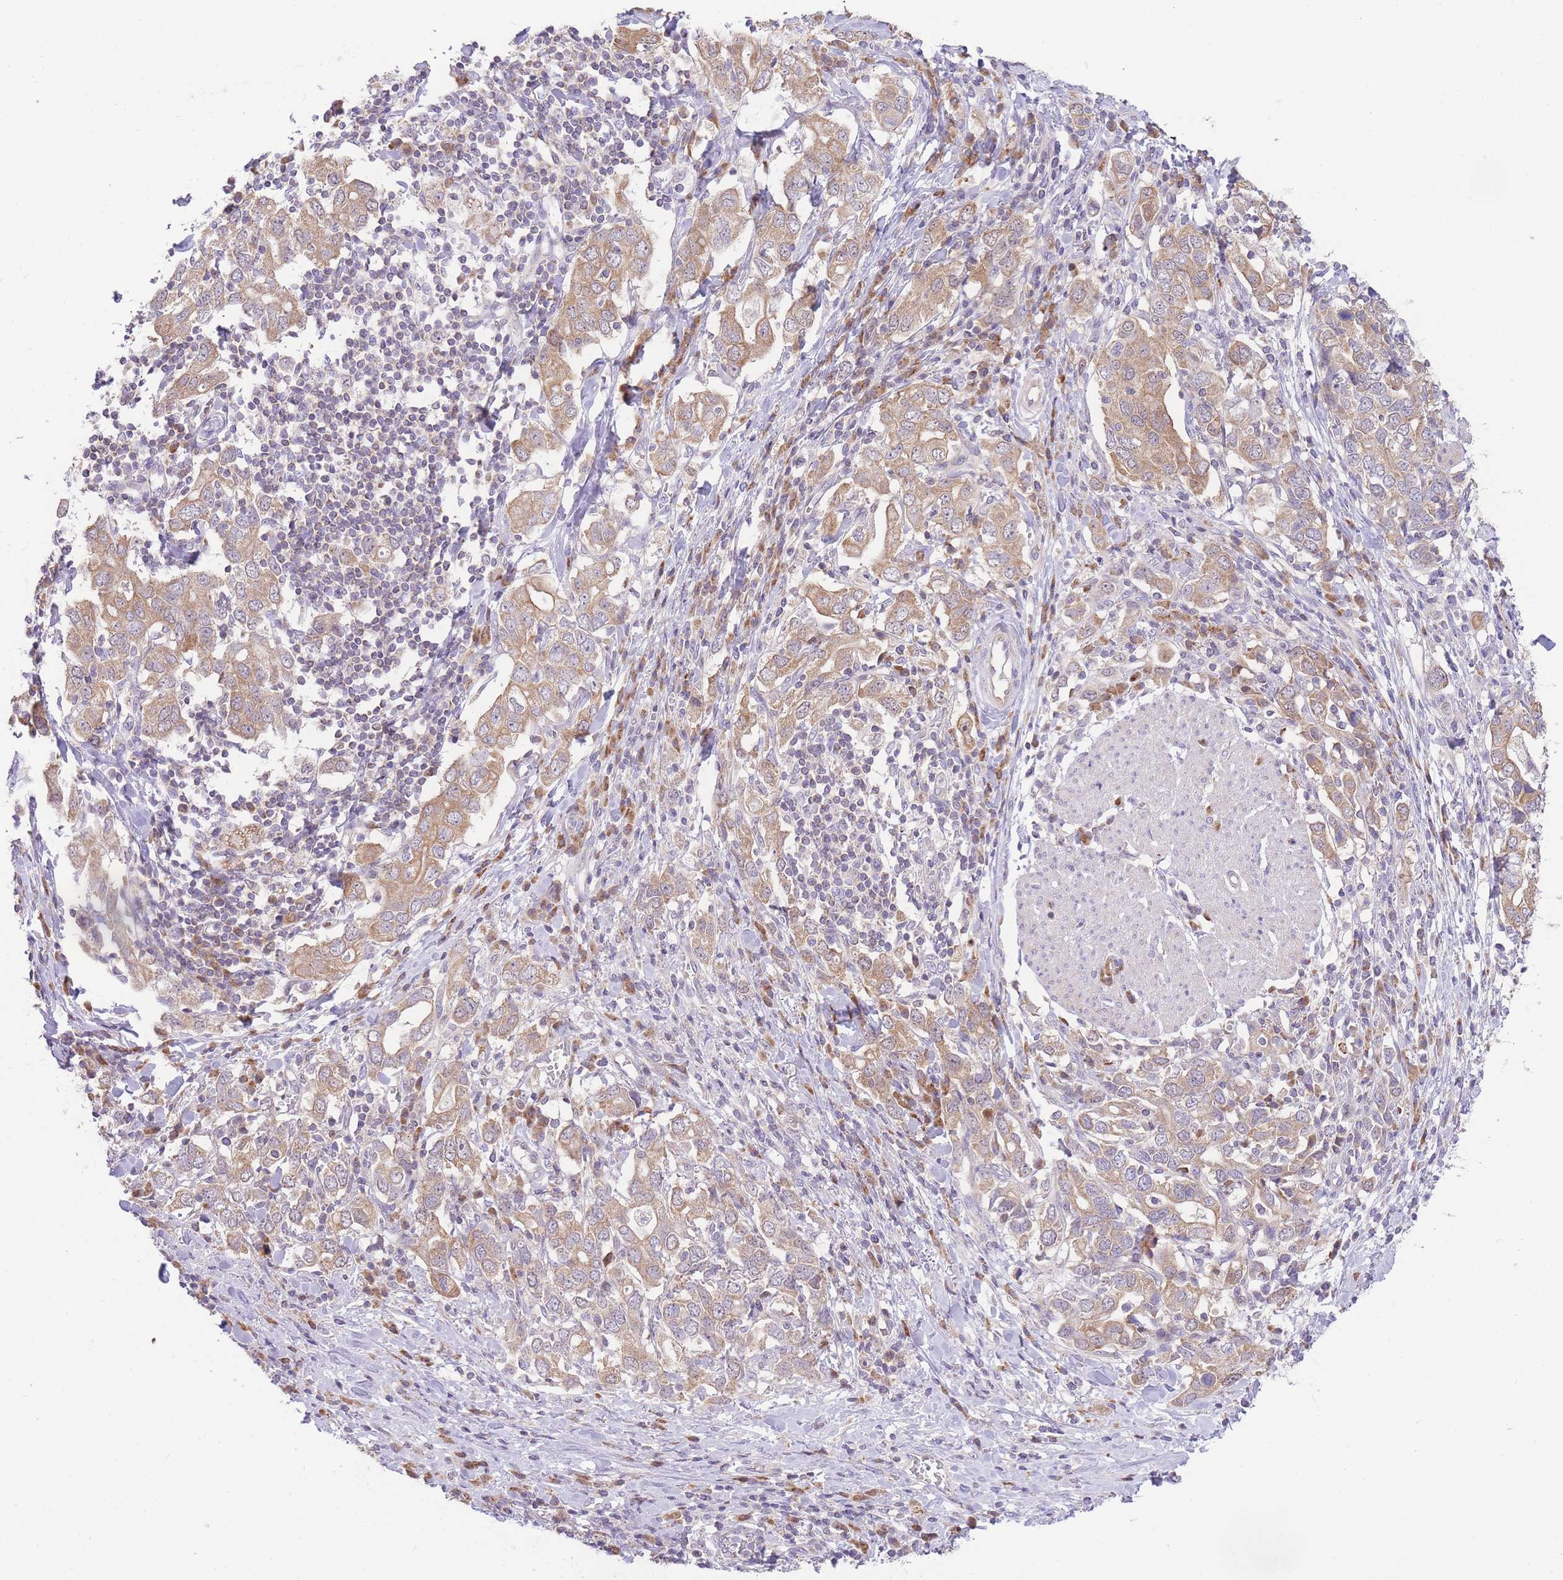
{"staining": {"intensity": "moderate", "quantity": ">75%", "location": "cytoplasmic/membranous"}, "tissue": "stomach cancer", "cell_type": "Tumor cells", "image_type": "cancer", "snomed": [{"axis": "morphology", "description": "Adenocarcinoma, NOS"}, {"axis": "topography", "description": "Stomach, upper"}, {"axis": "topography", "description": "Stomach"}], "caption": "Immunohistochemistry of human adenocarcinoma (stomach) shows medium levels of moderate cytoplasmic/membranous staining in approximately >75% of tumor cells.", "gene": "BOLA2B", "patient": {"sex": "male", "age": 62}}